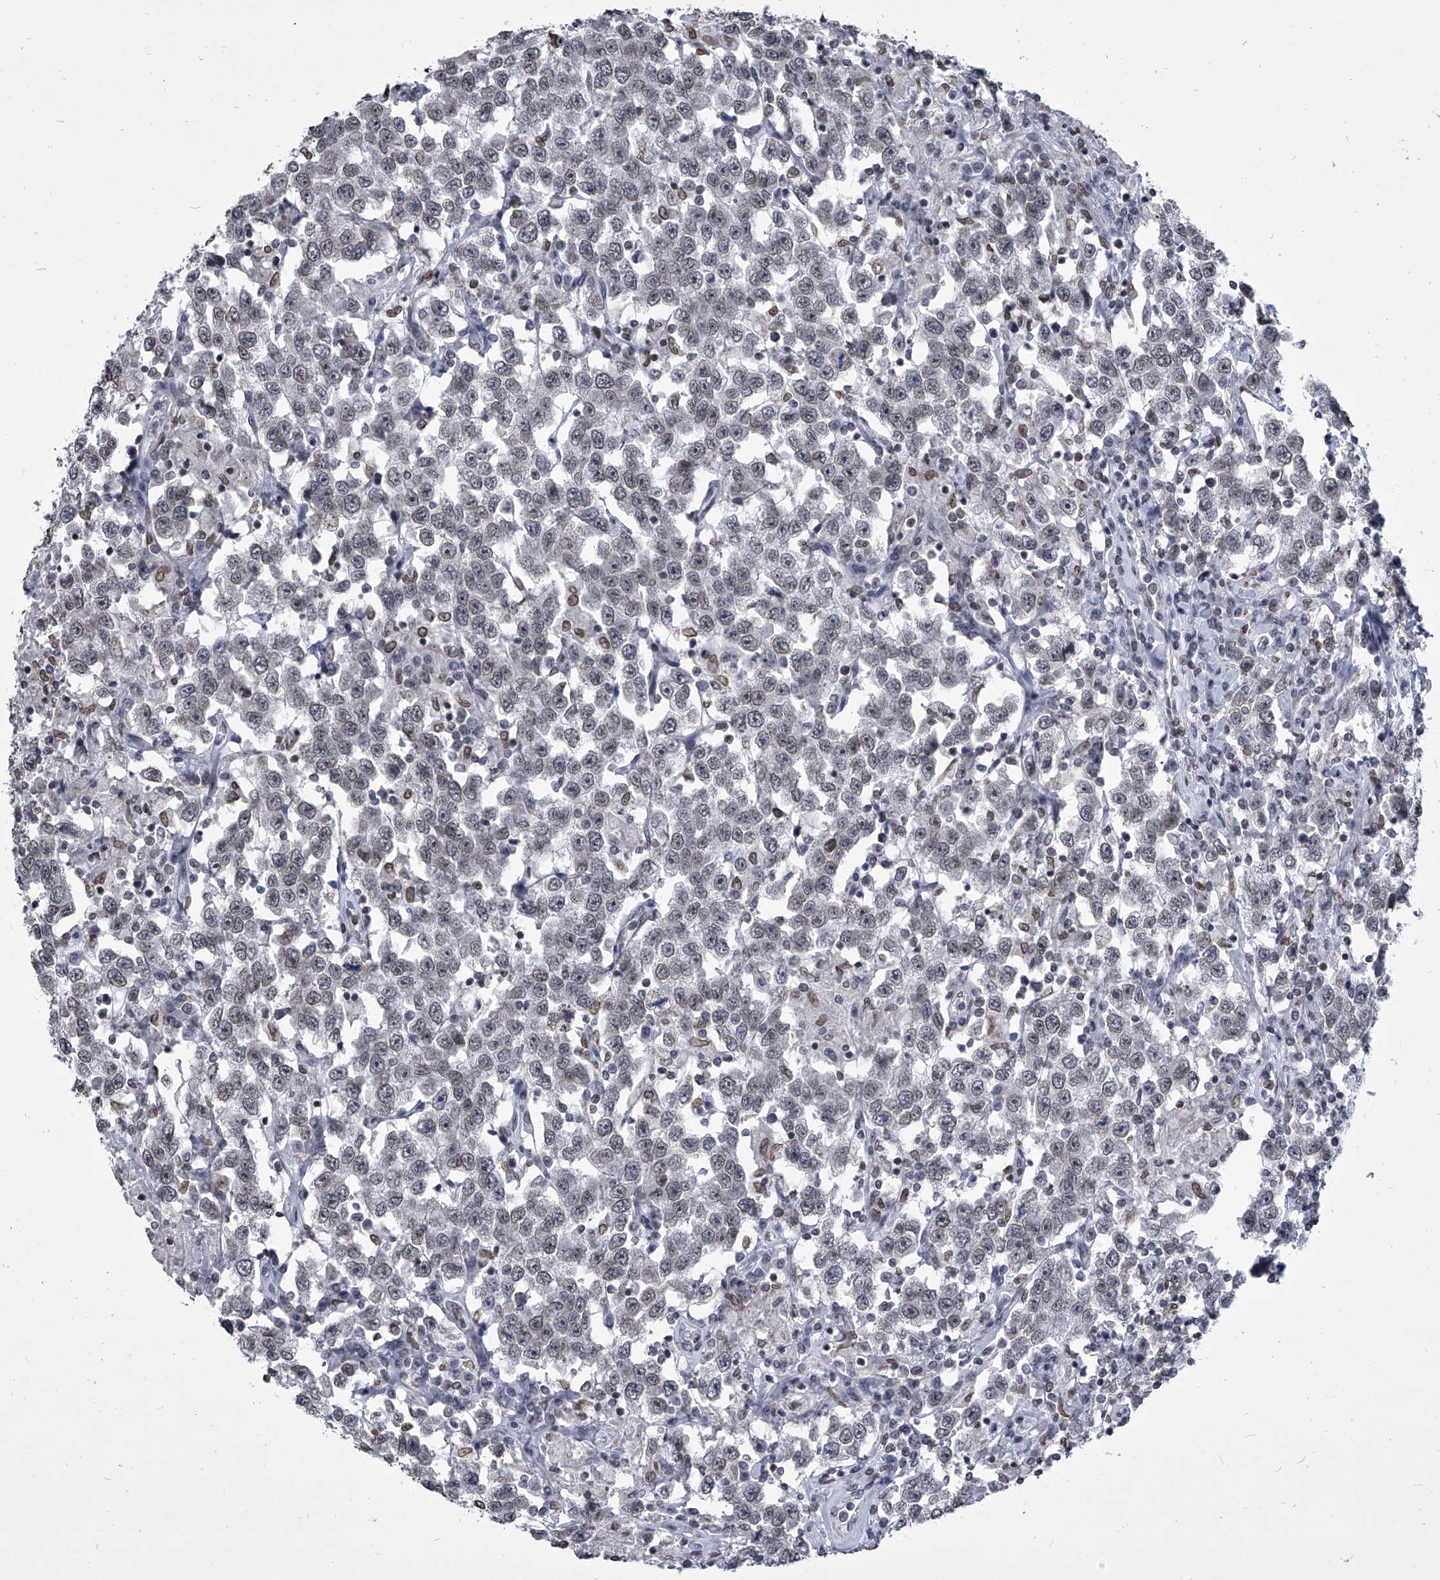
{"staining": {"intensity": "negative", "quantity": "none", "location": "none"}, "tissue": "testis cancer", "cell_type": "Tumor cells", "image_type": "cancer", "snomed": [{"axis": "morphology", "description": "Seminoma, NOS"}, {"axis": "topography", "description": "Testis"}], "caption": "A micrograph of testis cancer (seminoma) stained for a protein demonstrates no brown staining in tumor cells. (Brightfield microscopy of DAB (3,3'-diaminobenzidine) immunohistochemistry (IHC) at high magnification).", "gene": "PPIL4", "patient": {"sex": "male", "age": 41}}